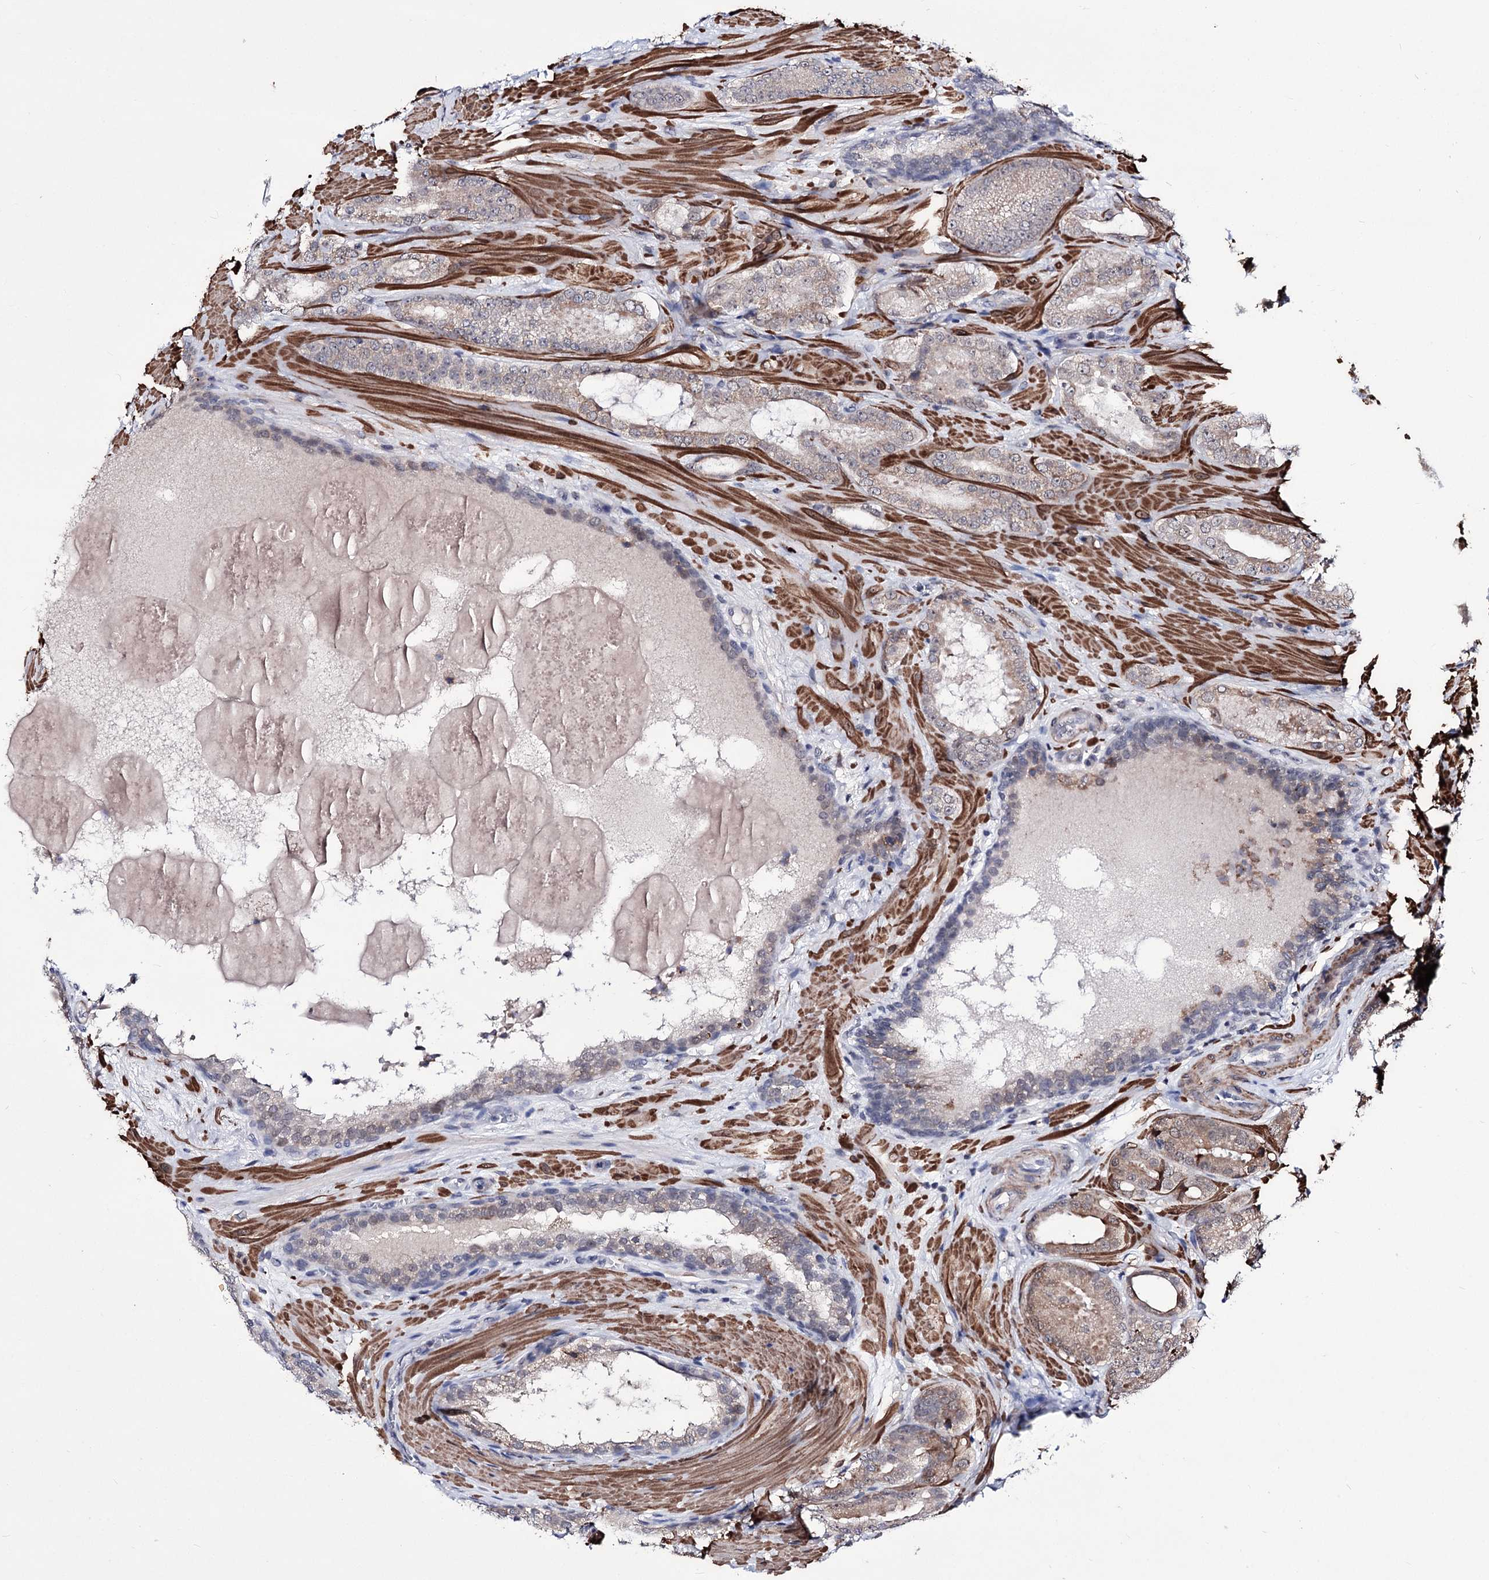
{"staining": {"intensity": "weak", "quantity": "25%-75%", "location": "cytoplasmic/membranous"}, "tissue": "prostate cancer", "cell_type": "Tumor cells", "image_type": "cancer", "snomed": [{"axis": "morphology", "description": "Adenocarcinoma, High grade"}, {"axis": "topography", "description": "Prostate"}], "caption": "Protein expression analysis of prostate cancer displays weak cytoplasmic/membranous expression in about 25%-75% of tumor cells.", "gene": "PPRC1", "patient": {"sex": "male", "age": 60}}